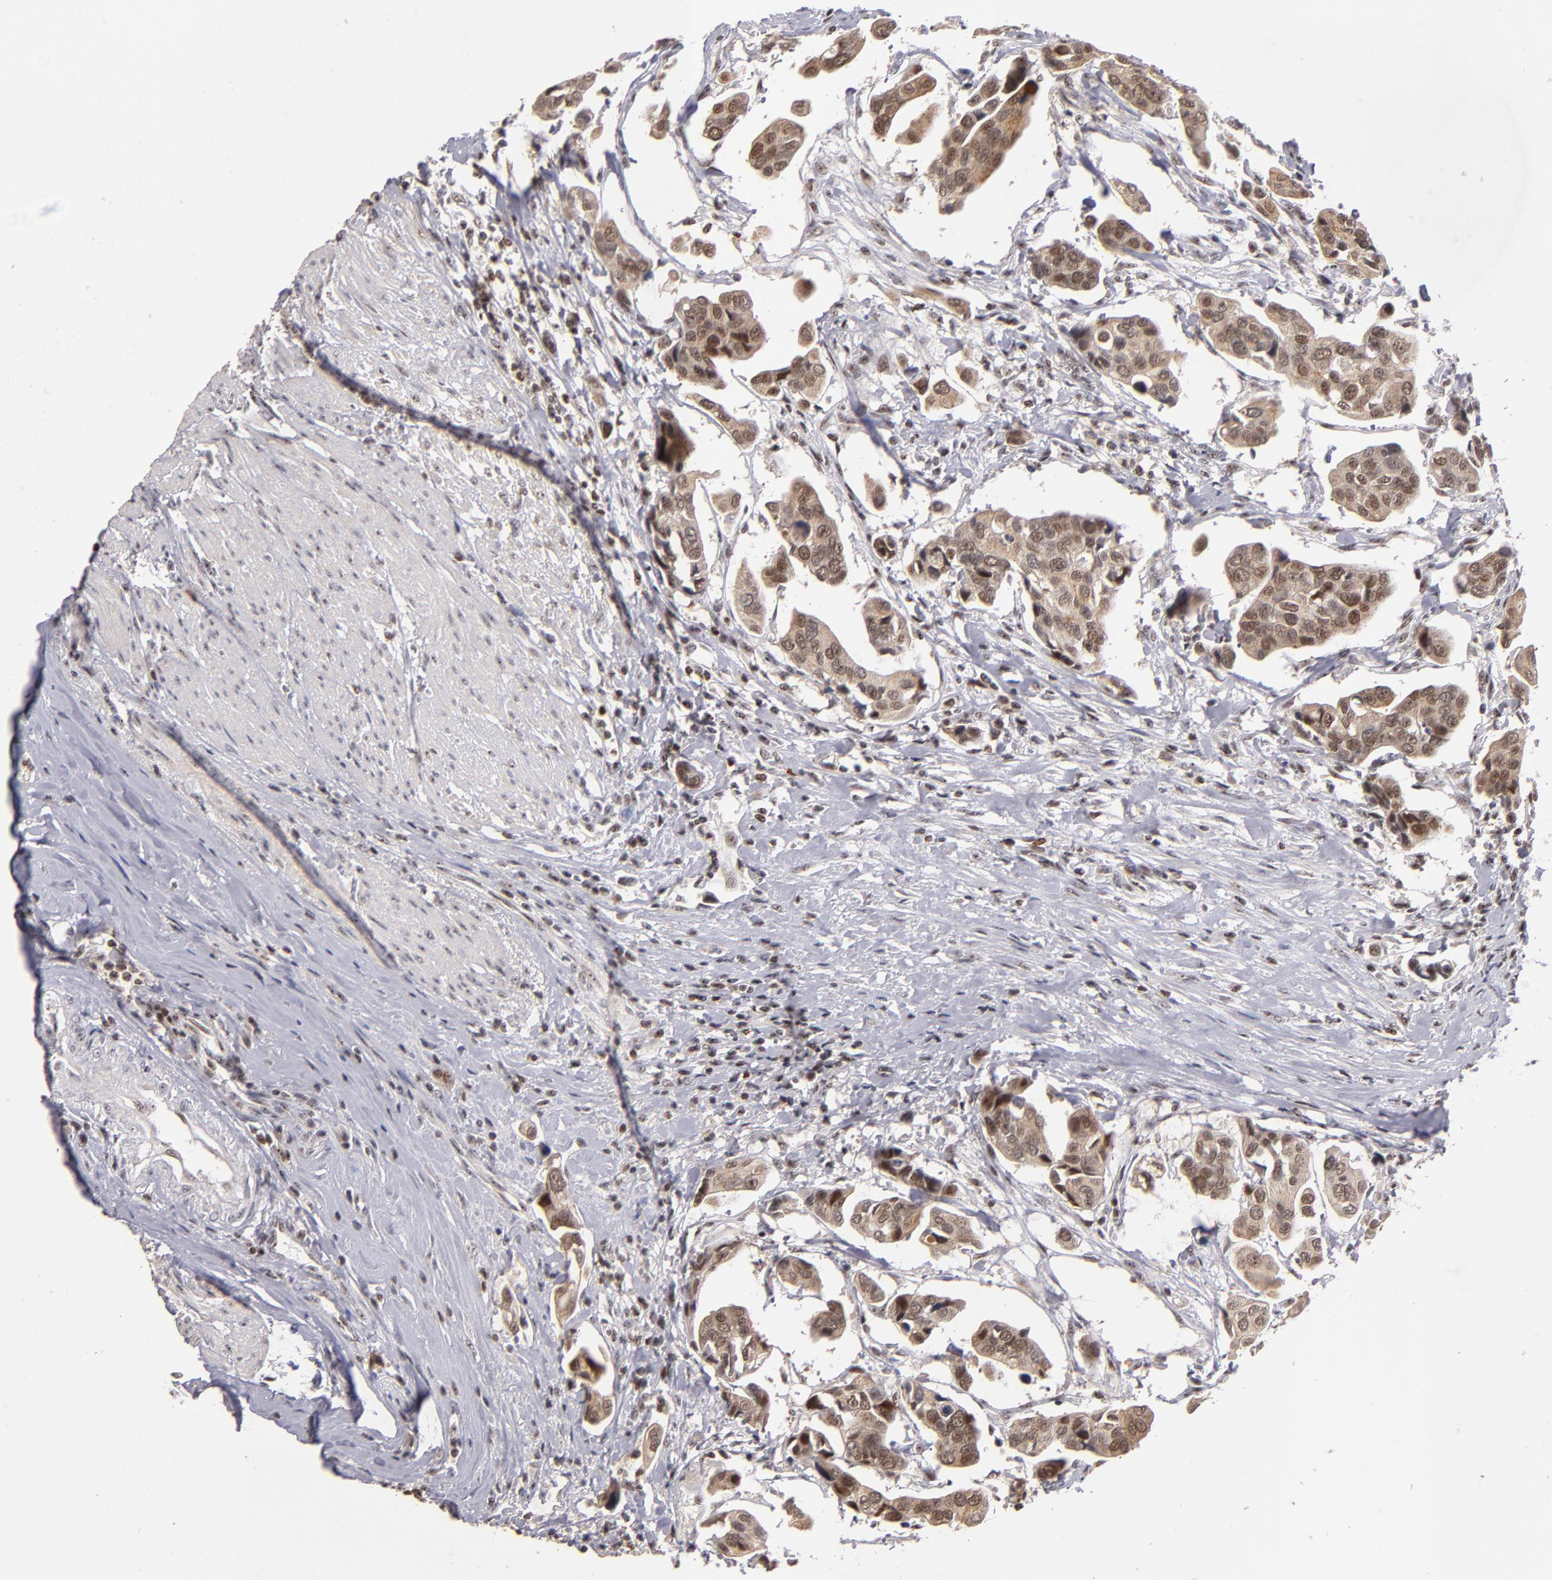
{"staining": {"intensity": "strong", "quantity": ">75%", "location": "cytoplasmic/membranous,nuclear"}, "tissue": "urothelial cancer", "cell_type": "Tumor cells", "image_type": "cancer", "snomed": [{"axis": "morphology", "description": "Adenocarcinoma, NOS"}, {"axis": "topography", "description": "Urinary bladder"}], "caption": "Strong cytoplasmic/membranous and nuclear staining for a protein is present in about >75% of tumor cells of adenocarcinoma using immunohistochemistry (IHC).", "gene": "PCNX4", "patient": {"sex": "male", "age": 61}}